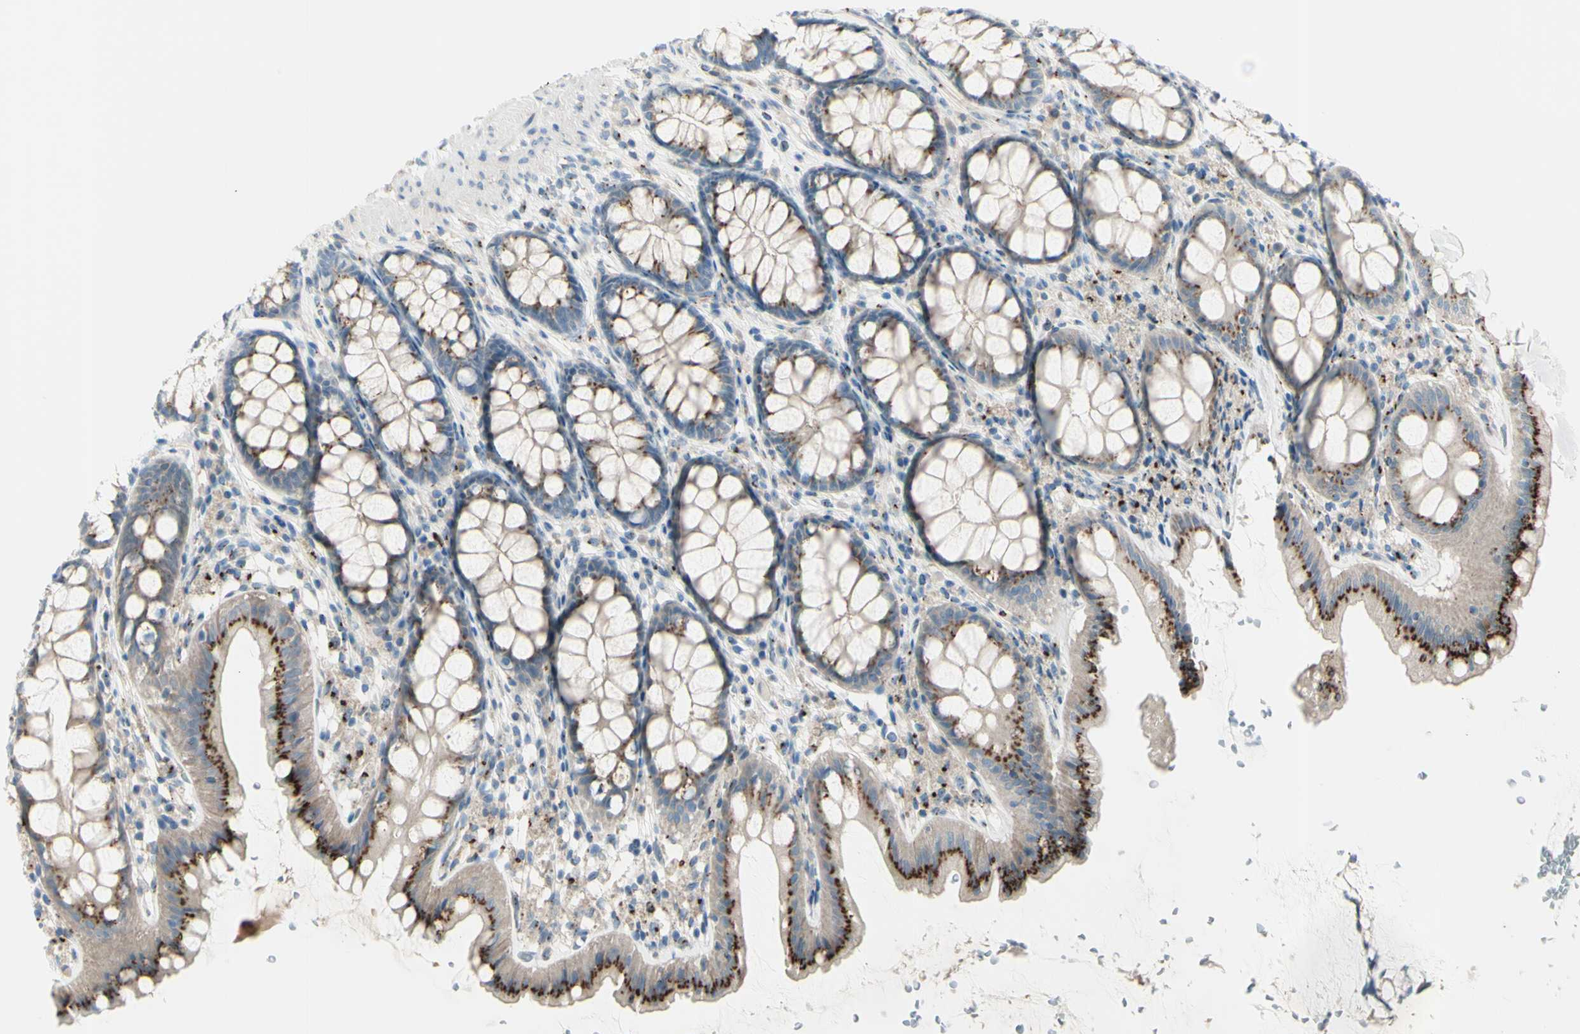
{"staining": {"intensity": "negative", "quantity": "none", "location": "none"}, "tissue": "colon", "cell_type": "Endothelial cells", "image_type": "normal", "snomed": [{"axis": "morphology", "description": "Normal tissue, NOS"}, {"axis": "topography", "description": "Colon"}], "caption": "Colon stained for a protein using immunohistochemistry shows no positivity endothelial cells.", "gene": "B4GALT1", "patient": {"sex": "female", "age": 55}}